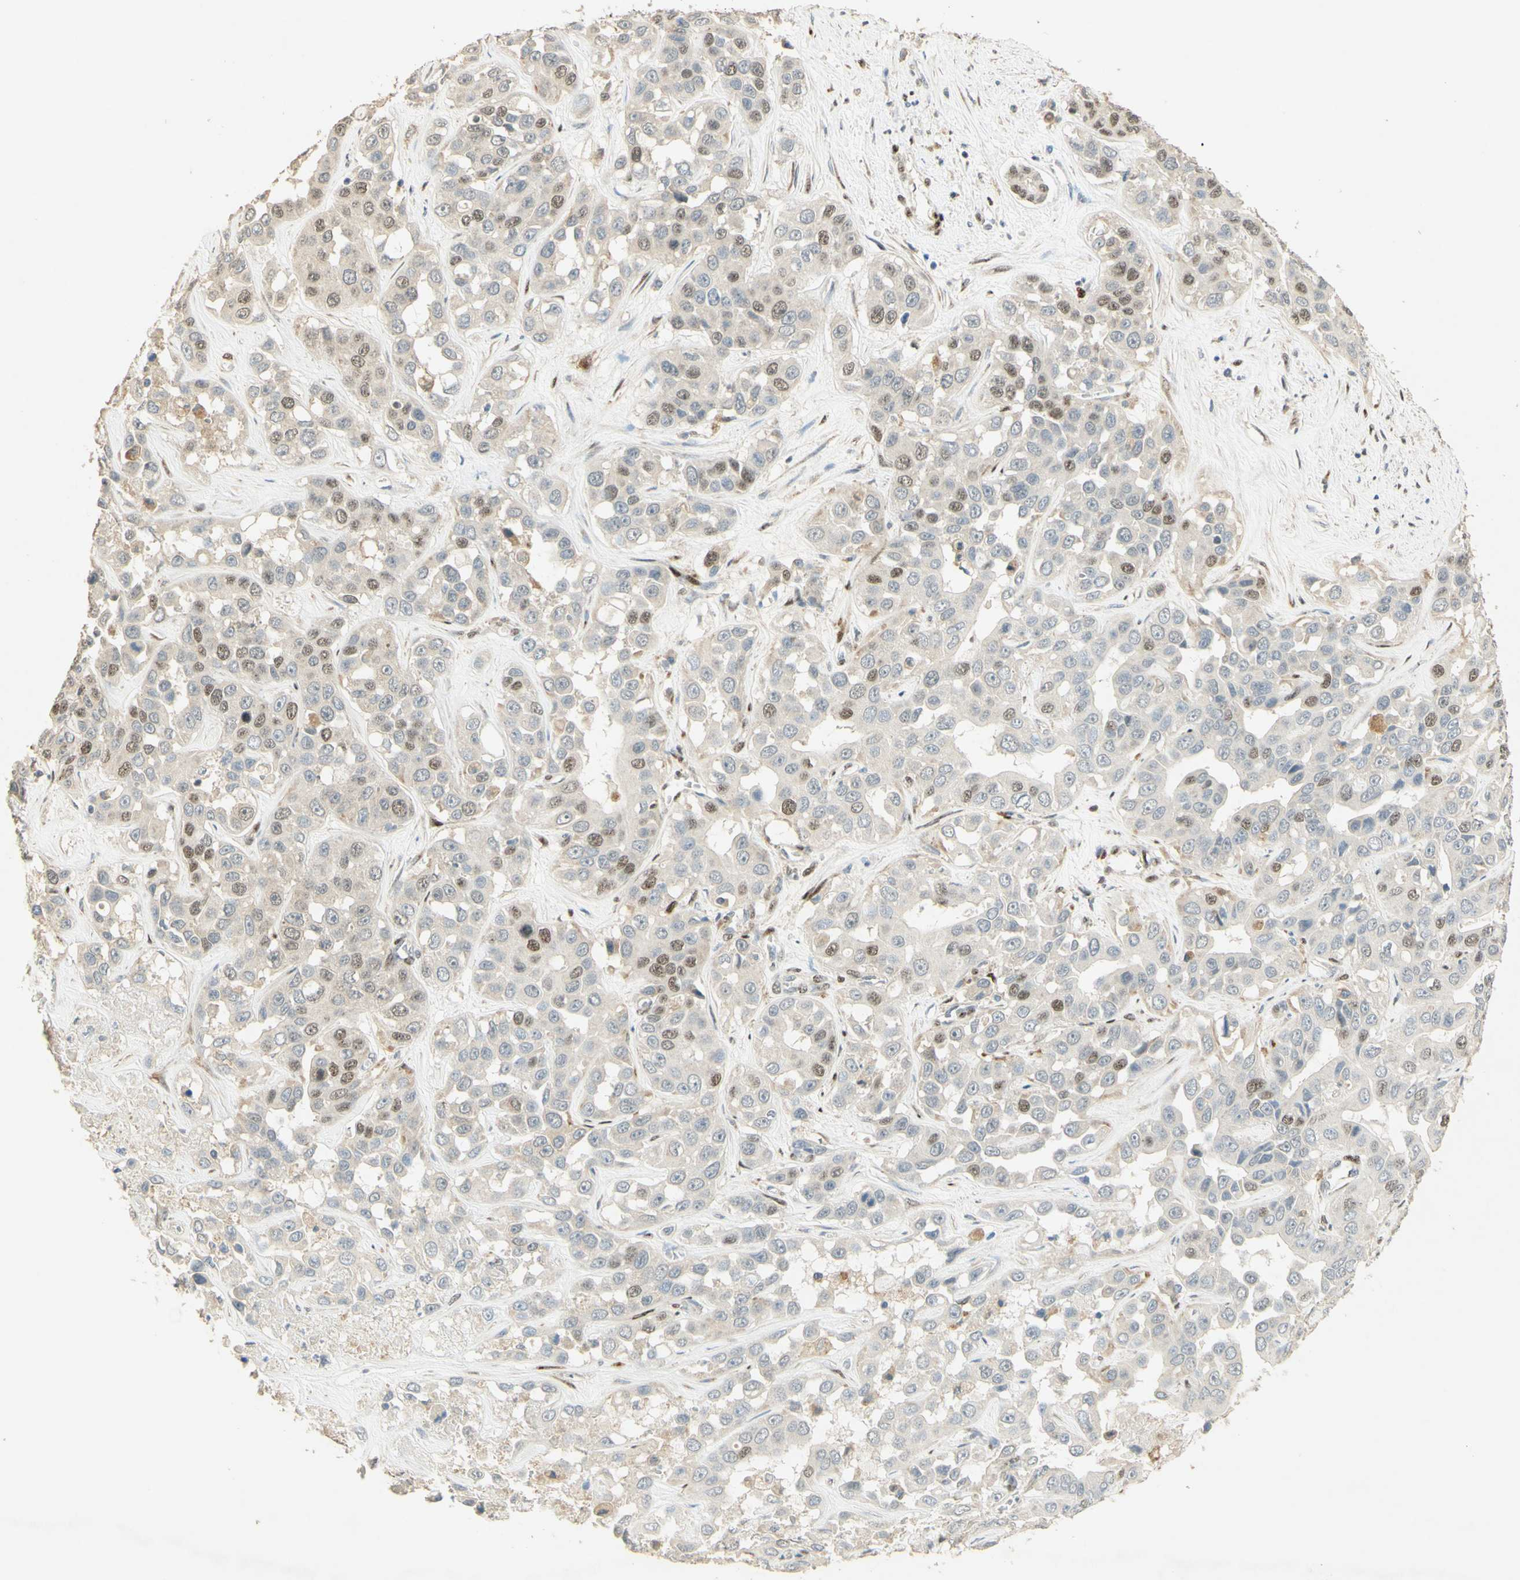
{"staining": {"intensity": "moderate", "quantity": "<25%", "location": "nuclear"}, "tissue": "liver cancer", "cell_type": "Tumor cells", "image_type": "cancer", "snomed": [{"axis": "morphology", "description": "Cholangiocarcinoma"}, {"axis": "topography", "description": "Liver"}], "caption": "Liver cancer (cholangiocarcinoma) stained for a protein displays moderate nuclear positivity in tumor cells. (DAB IHC with brightfield microscopy, high magnification).", "gene": "FOXP1", "patient": {"sex": "female", "age": 52}}